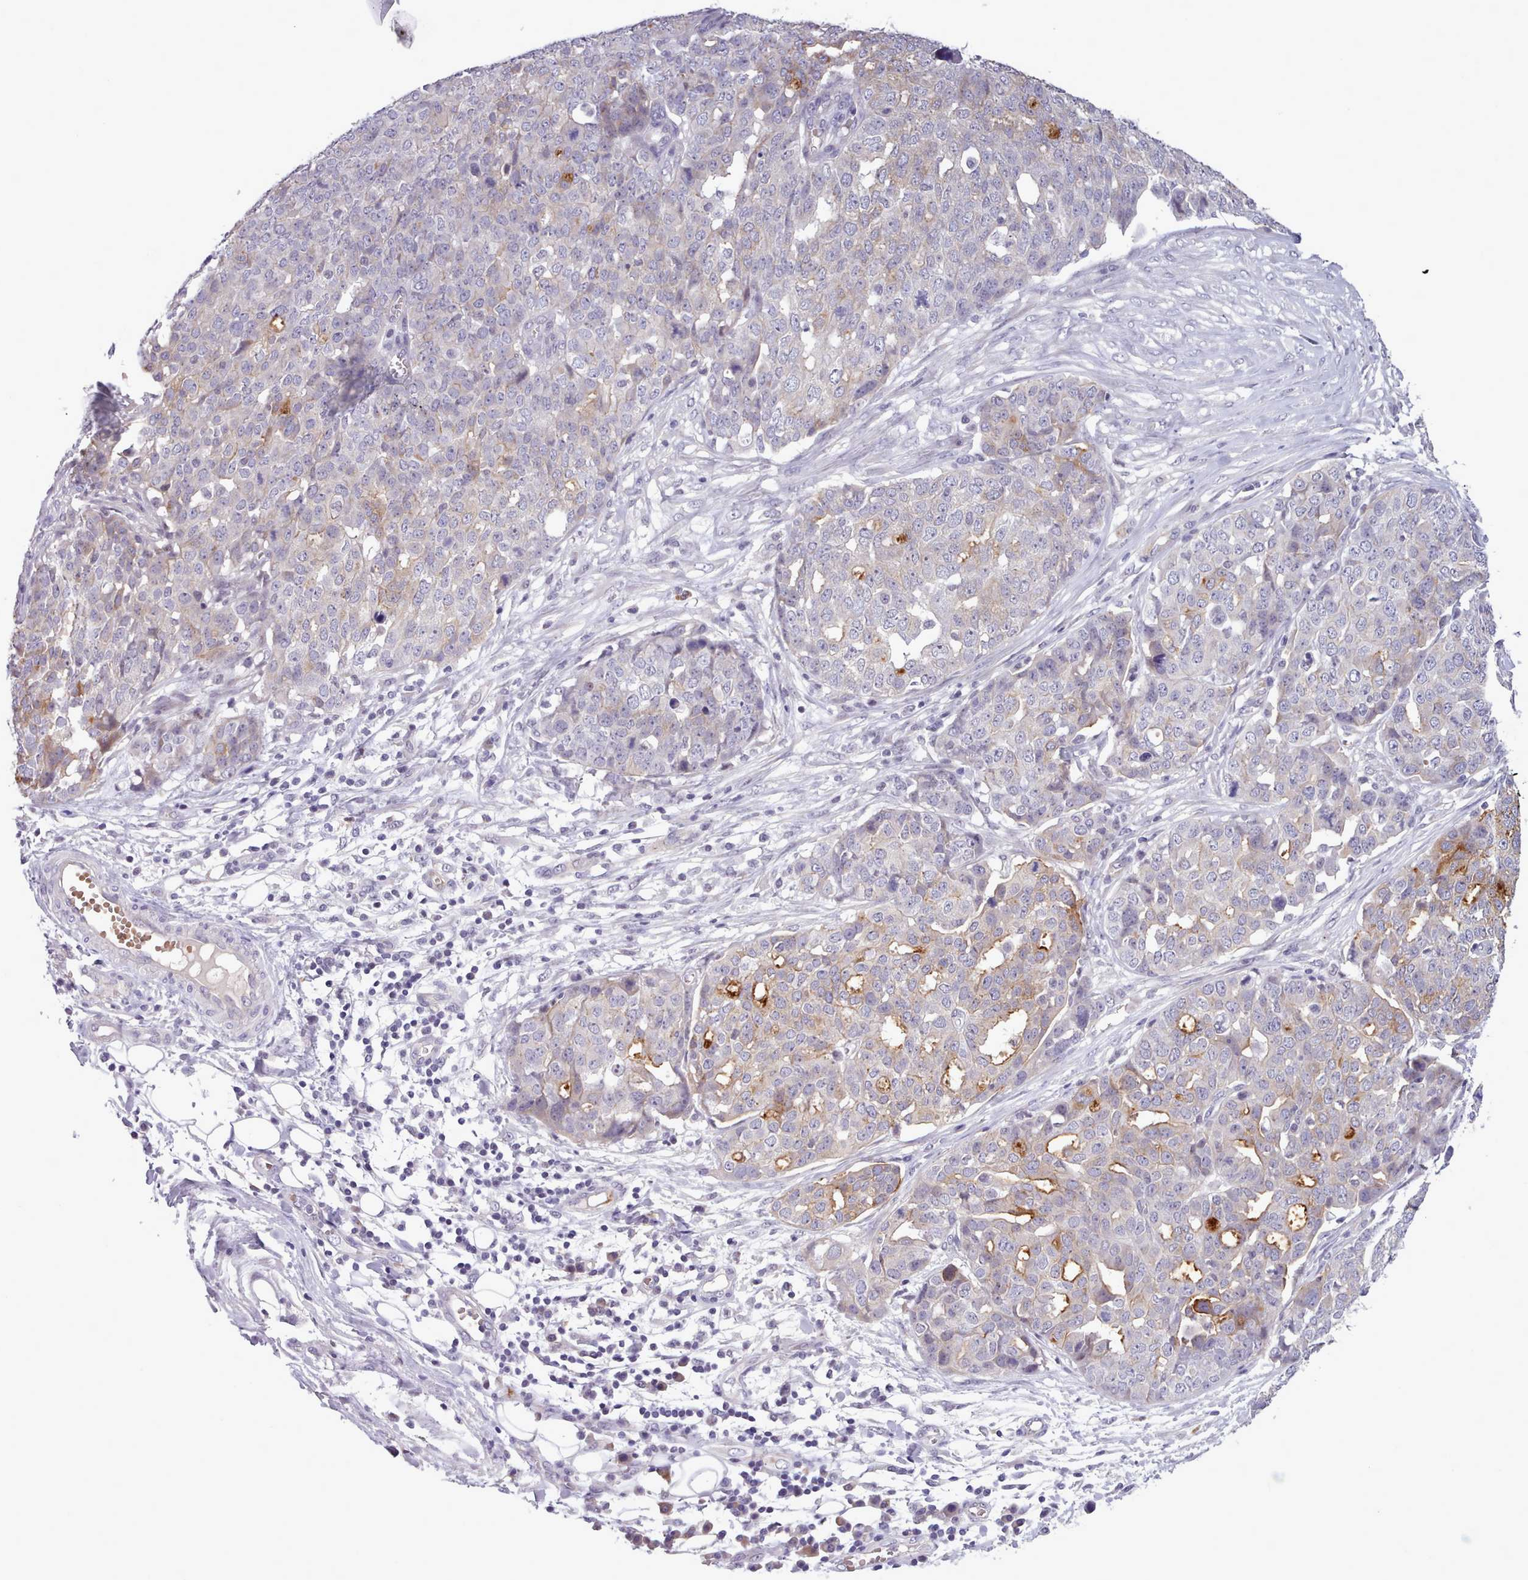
{"staining": {"intensity": "moderate", "quantity": "<25%", "location": "cytoplasmic/membranous"}, "tissue": "ovarian cancer", "cell_type": "Tumor cells", "image_type": "cancer", "snomed": [{"axis": "morphology", "description": "Cystadenocarcinoma, serous, NOS"}, {"axis": "topography", "description": "Soft tissue"}, {"axis": "topography", "description": "Ovary"}], "caption": "DAB immunohistochemical staining of ovarian cancer (serous cystadenocarcinoma) shows moderate cytoplasmic/membranous protein positivity in about <25% of tumor cells.", "gene": "KCTD16", "patient": {"sex": "female", "age": 57}}